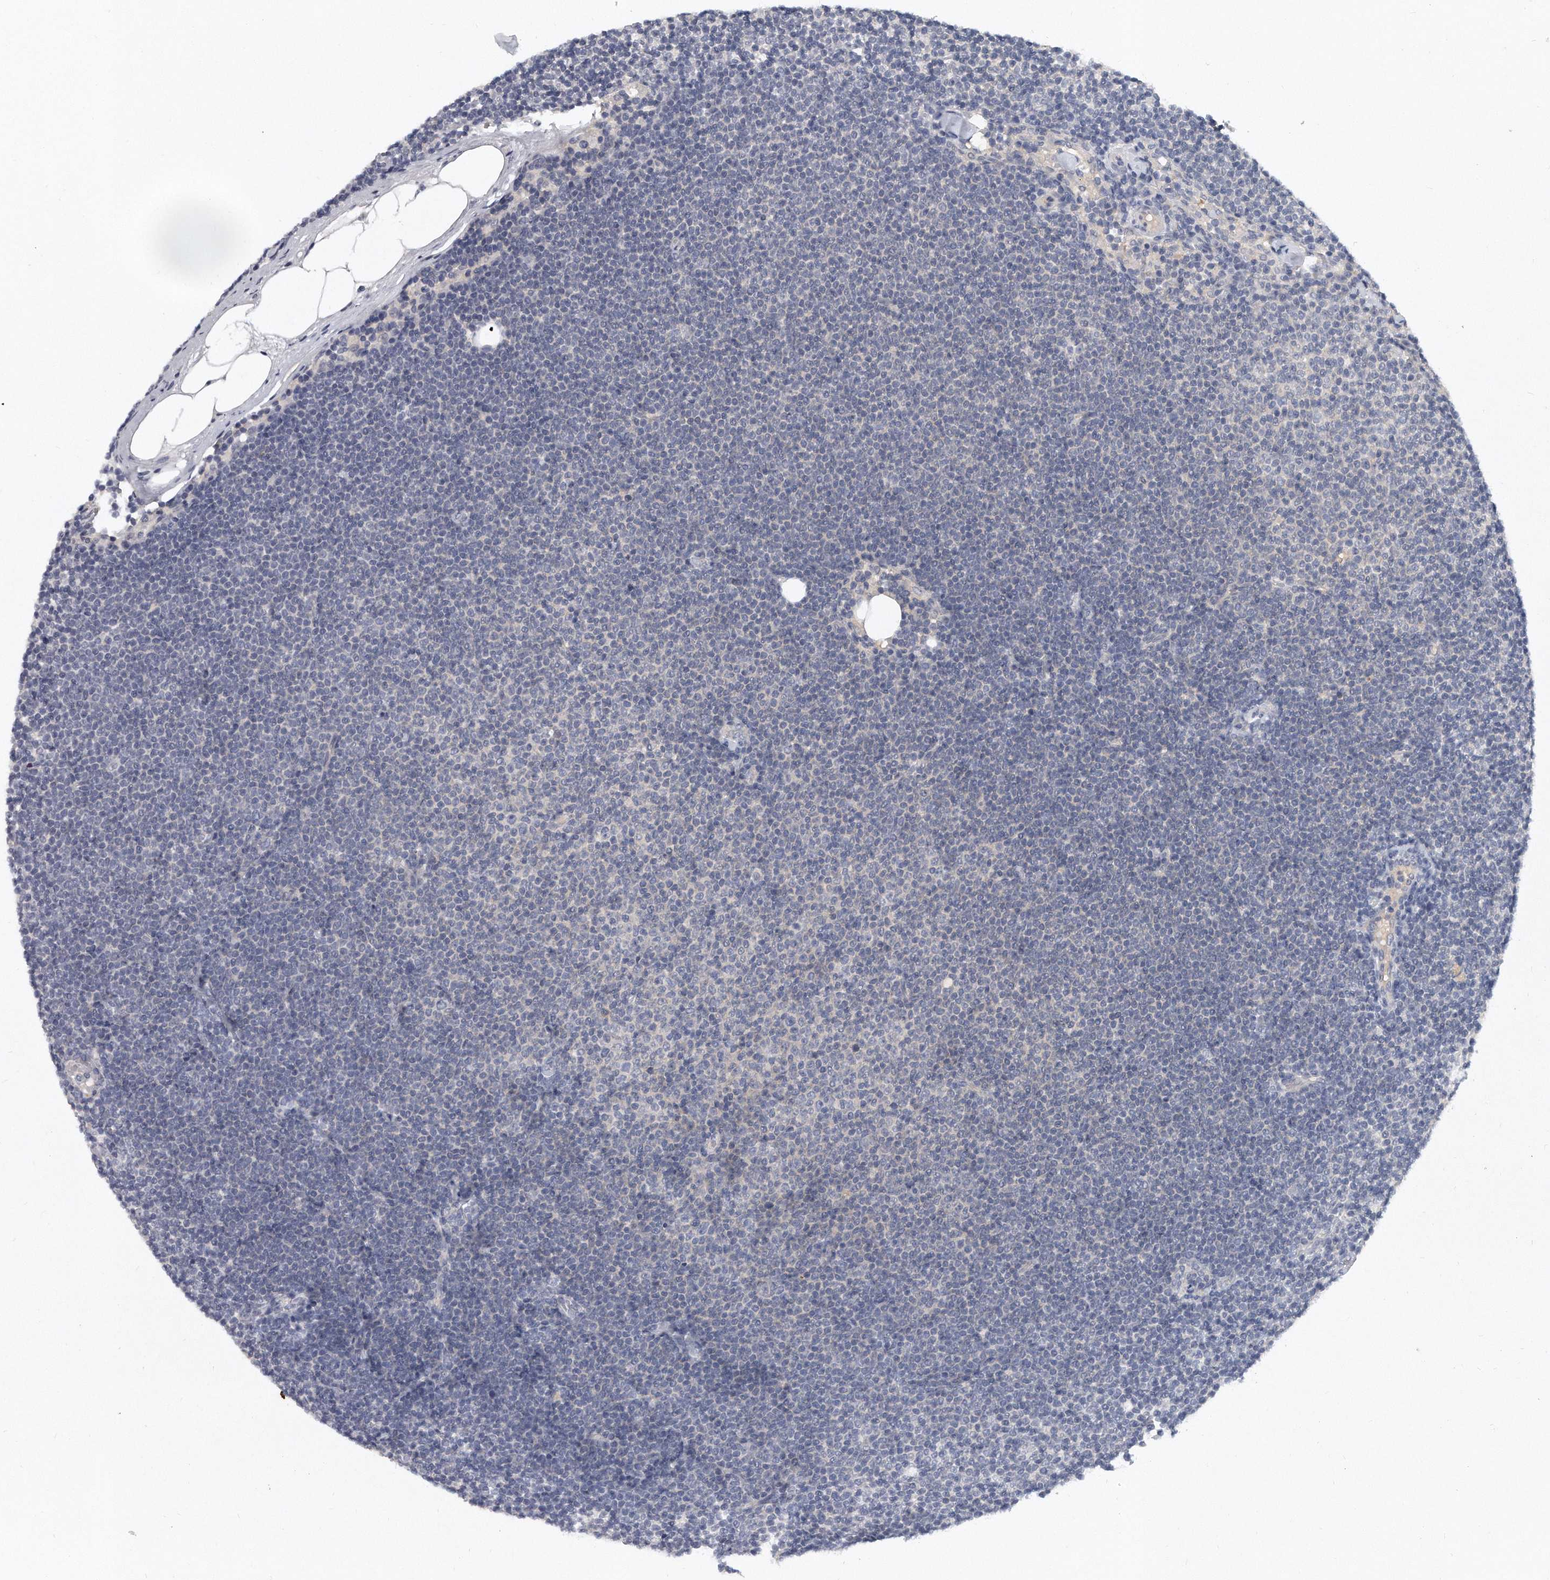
{"staining": {"intensity": "negative", "quantity": "none", "location": "none"}, "tissue": "lymphoma", "cell_type": "Tumor cells", "image_type": "cancer", "snomed": [{"axis": "morphology", "description": "Malignant lymphoma, non-Hodgkin's type, Low grade"}, {"axis": "topography", "description": "Lymph node"}], "caption": "Tumor cells show no significant positivity in low-grade malignant lymphoma, non-Hodgkin's type.", "gene": "KLHL7", "patient": {"sex": "female", "age": 53}}